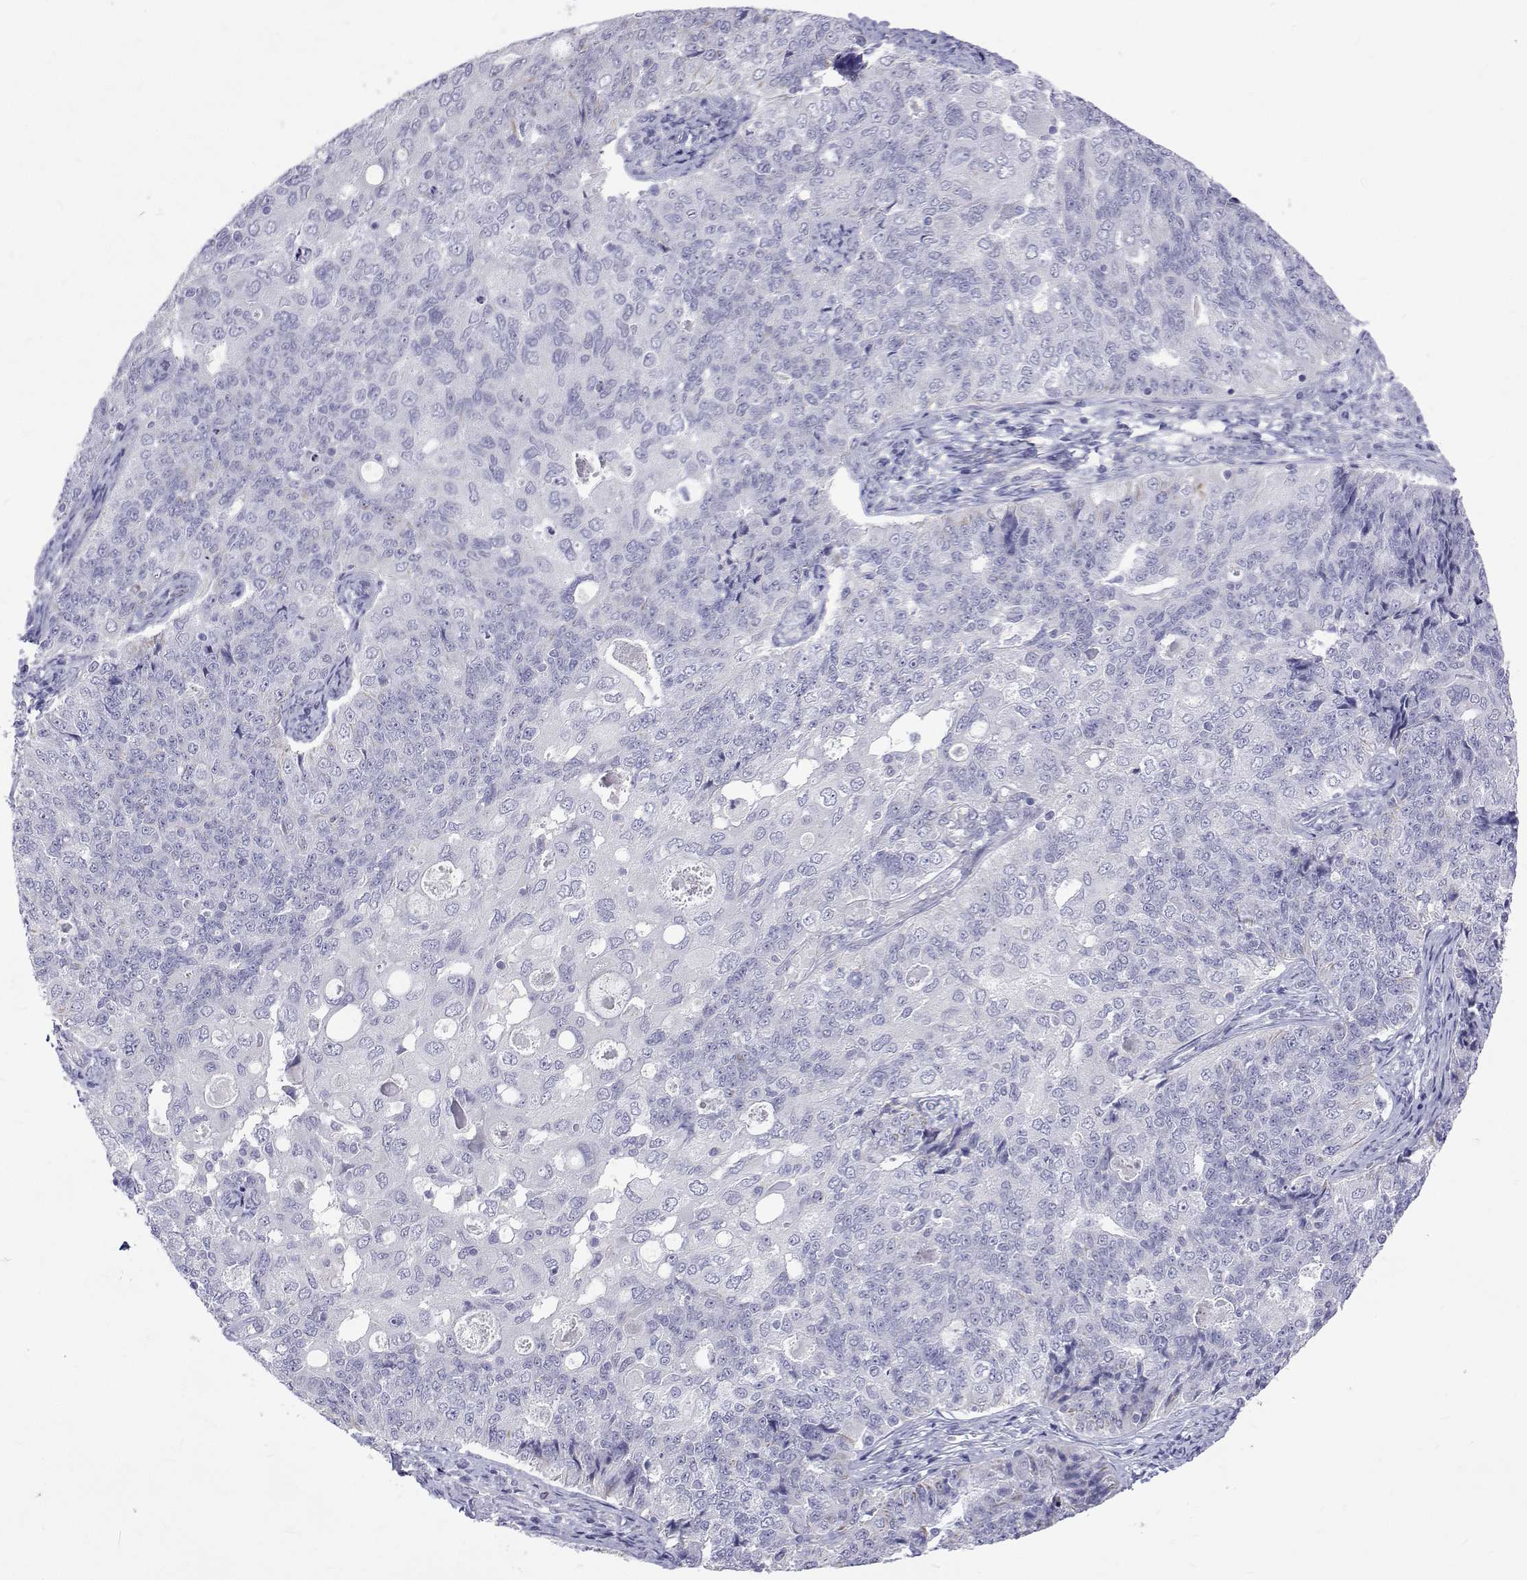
{"staining": {"intensity": "negative", "quantity": "none", "location": "none"}, "tissue": "endometrial cancer", "cell_type": "Tumor cells", "image_type": "cancer", "snomed": [{"axis": "morphology", "description": "Adenocarcinoma, NOS"}, {"axis": "topography", "description": "Endometrium"}], "caption": "High power microscopy image of an immunohistochemistry micrograph of endometrial cancer (adenocarcinoma), revealing no significant staining in tumor cells.", "gene": "OPRPN", "patient": {"sex": "female", "age": 43}}